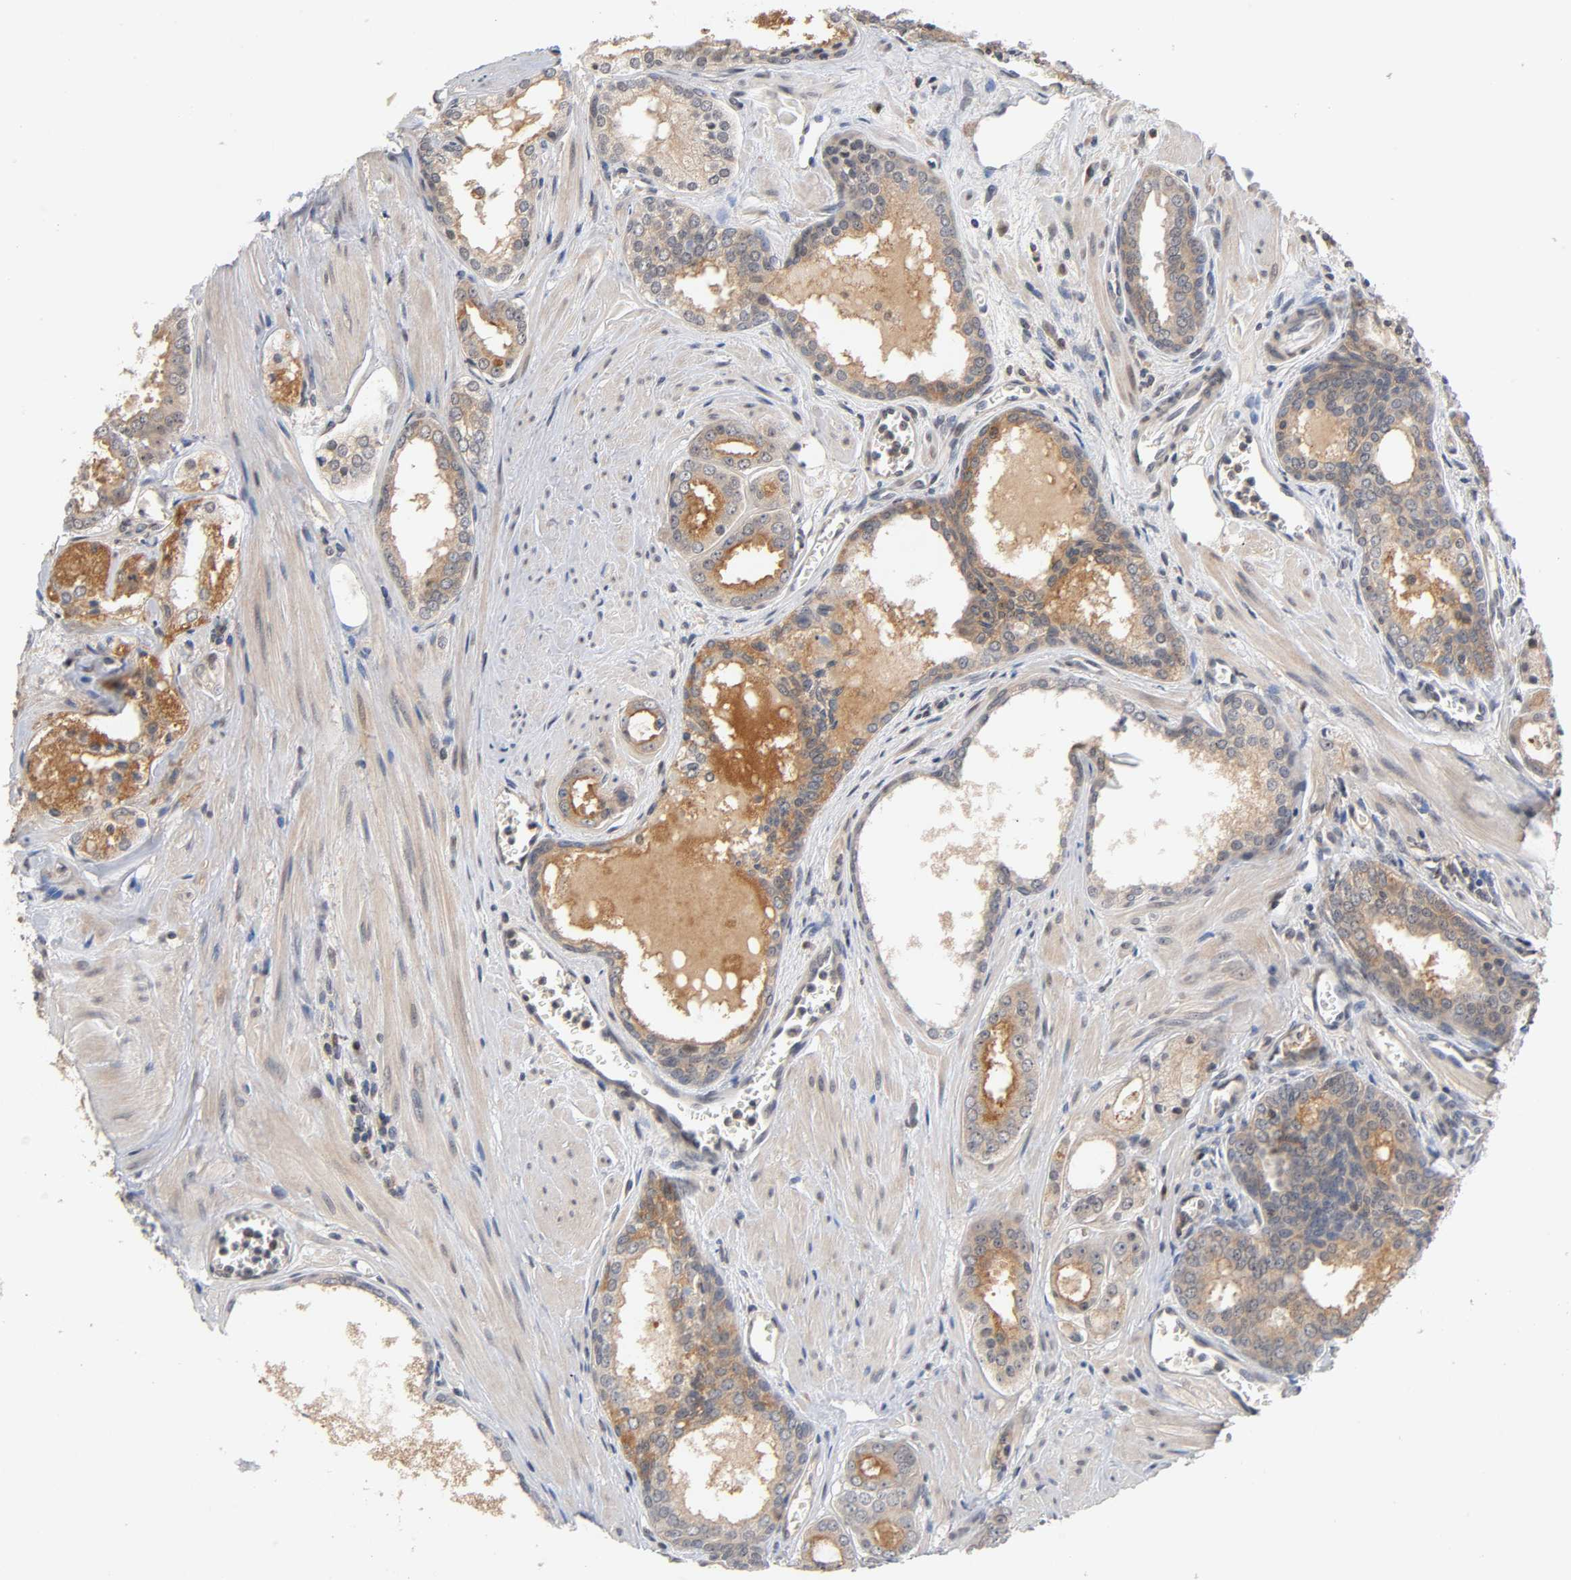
{"staining": {"intensity": "moderate", "quantity": ">75%", "location": "cytoplasmic/membranous"}, "tissue": "prostate cancer", "cell_type": "Tumor cells", "image_type": "cancer", "snomed": [{"axis": "morphology", "description": "Adenocarcinoma, Low grade"}, {"axis": "topography", "description": "Prostate"}], "caption": "IHC photomicrograph of neoplastic tissue: human prostate cancer (low-grade adenocarcinoma) stained using immunohistochemistry (IHC) exhibits medium levels of moderate protein expression localized specifically in the cytoplasmic/membranous of tumor cells, appearing as a cytoplasmic/membranous brown color.", "gene": "PRKAB1", "patient": {"sex": "male", "age": 57}}